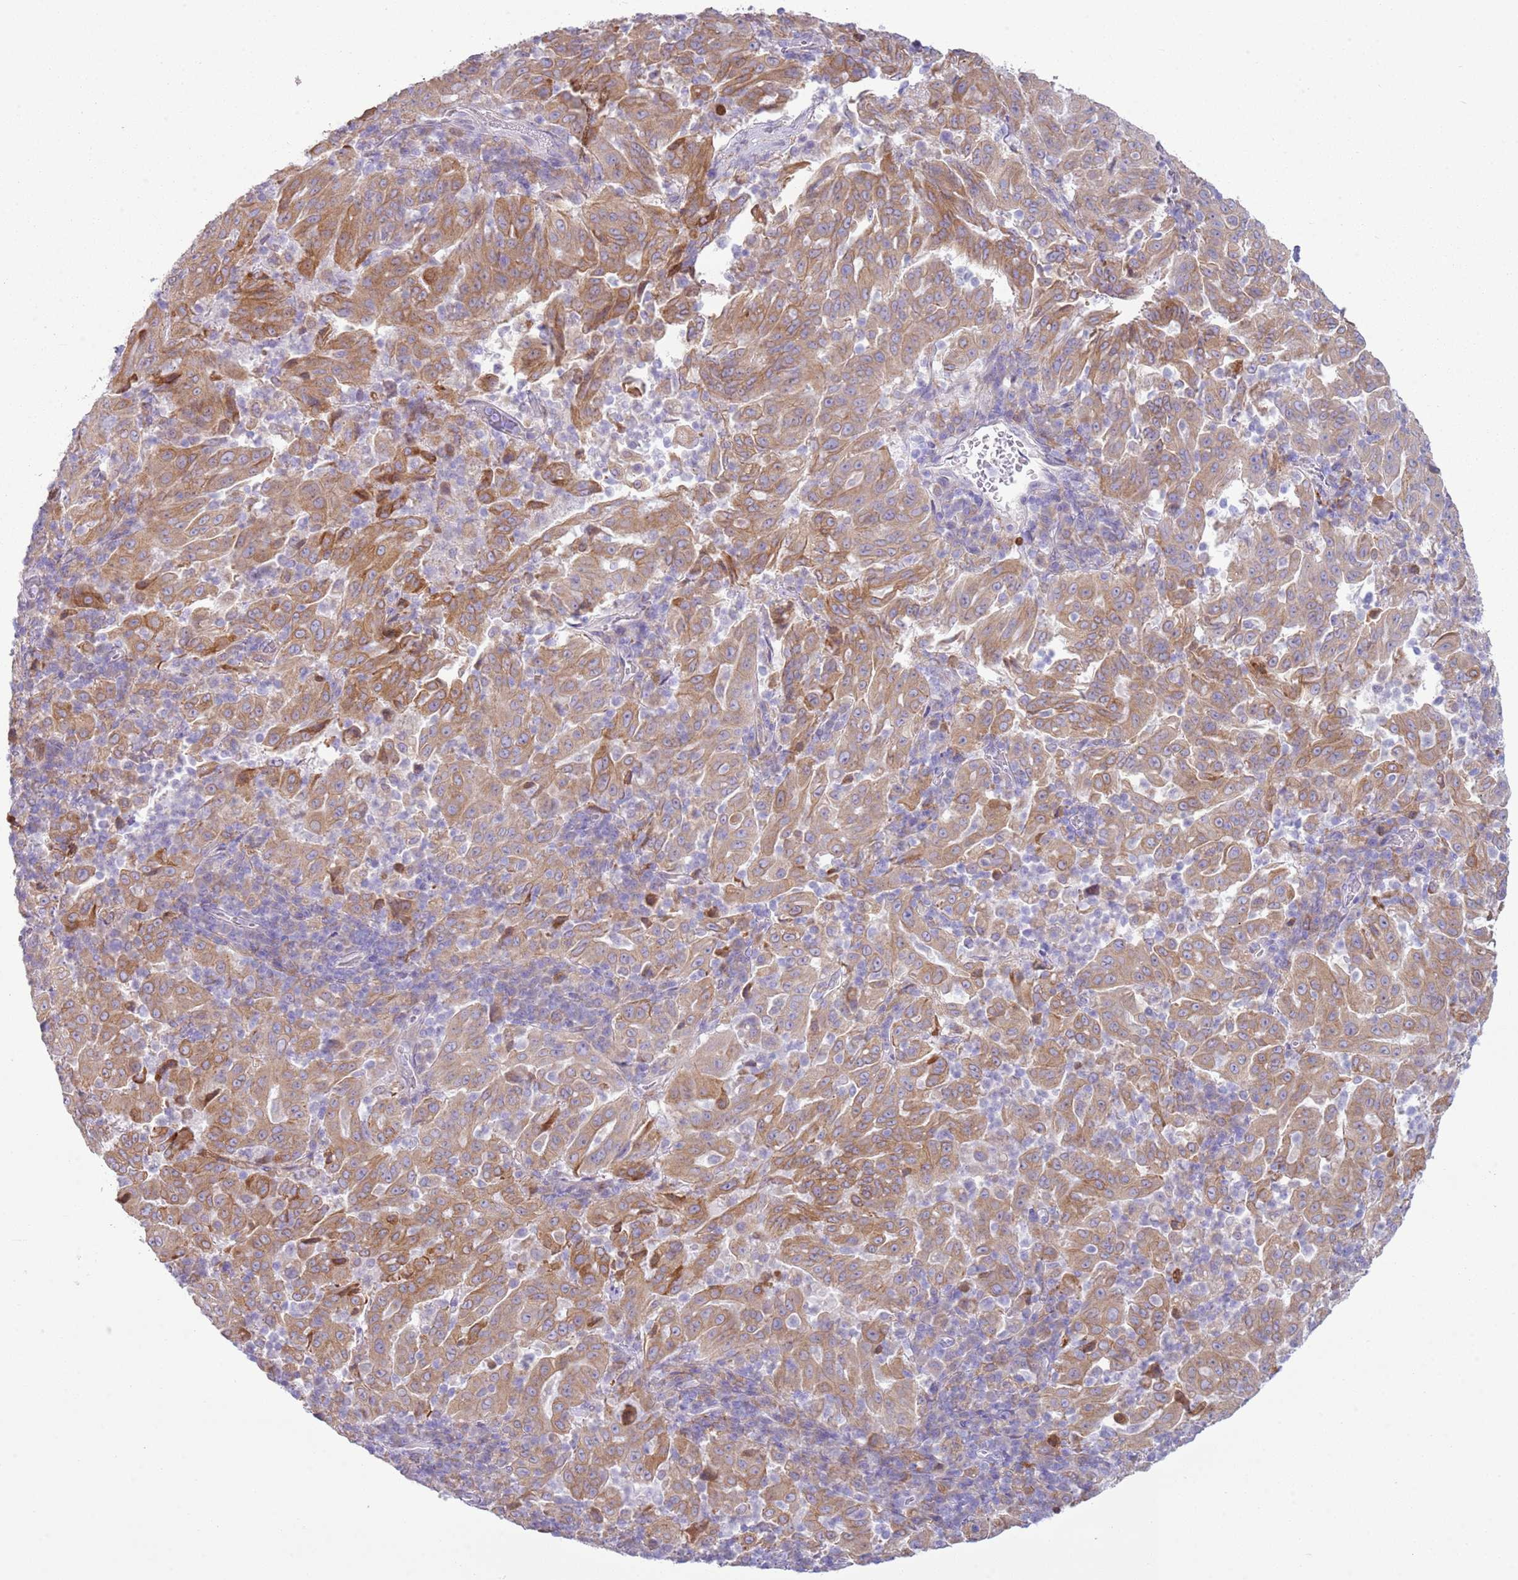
{"staining": {"intensity": "moderate", "quantity": ">75%", "location": "cytoplasmic/membranous"}, "tissue": "pancreatic cancer", "cell_type": "Tumor cells", "image_type": "cancer", "snomed": [{"axis": "morphology", "description": "Adenocarcinoma, NOS"}, {"axis": "topography", "description": "Pancreas"}], "caption": "A medium amount of moderate cytoplasmic/membranous positivity is seen in about >75% of tumor cells in pancreatic adenocarcinoma tissue.", "gene": "OAF", "patient": {"sex": "male", "age": 63}}